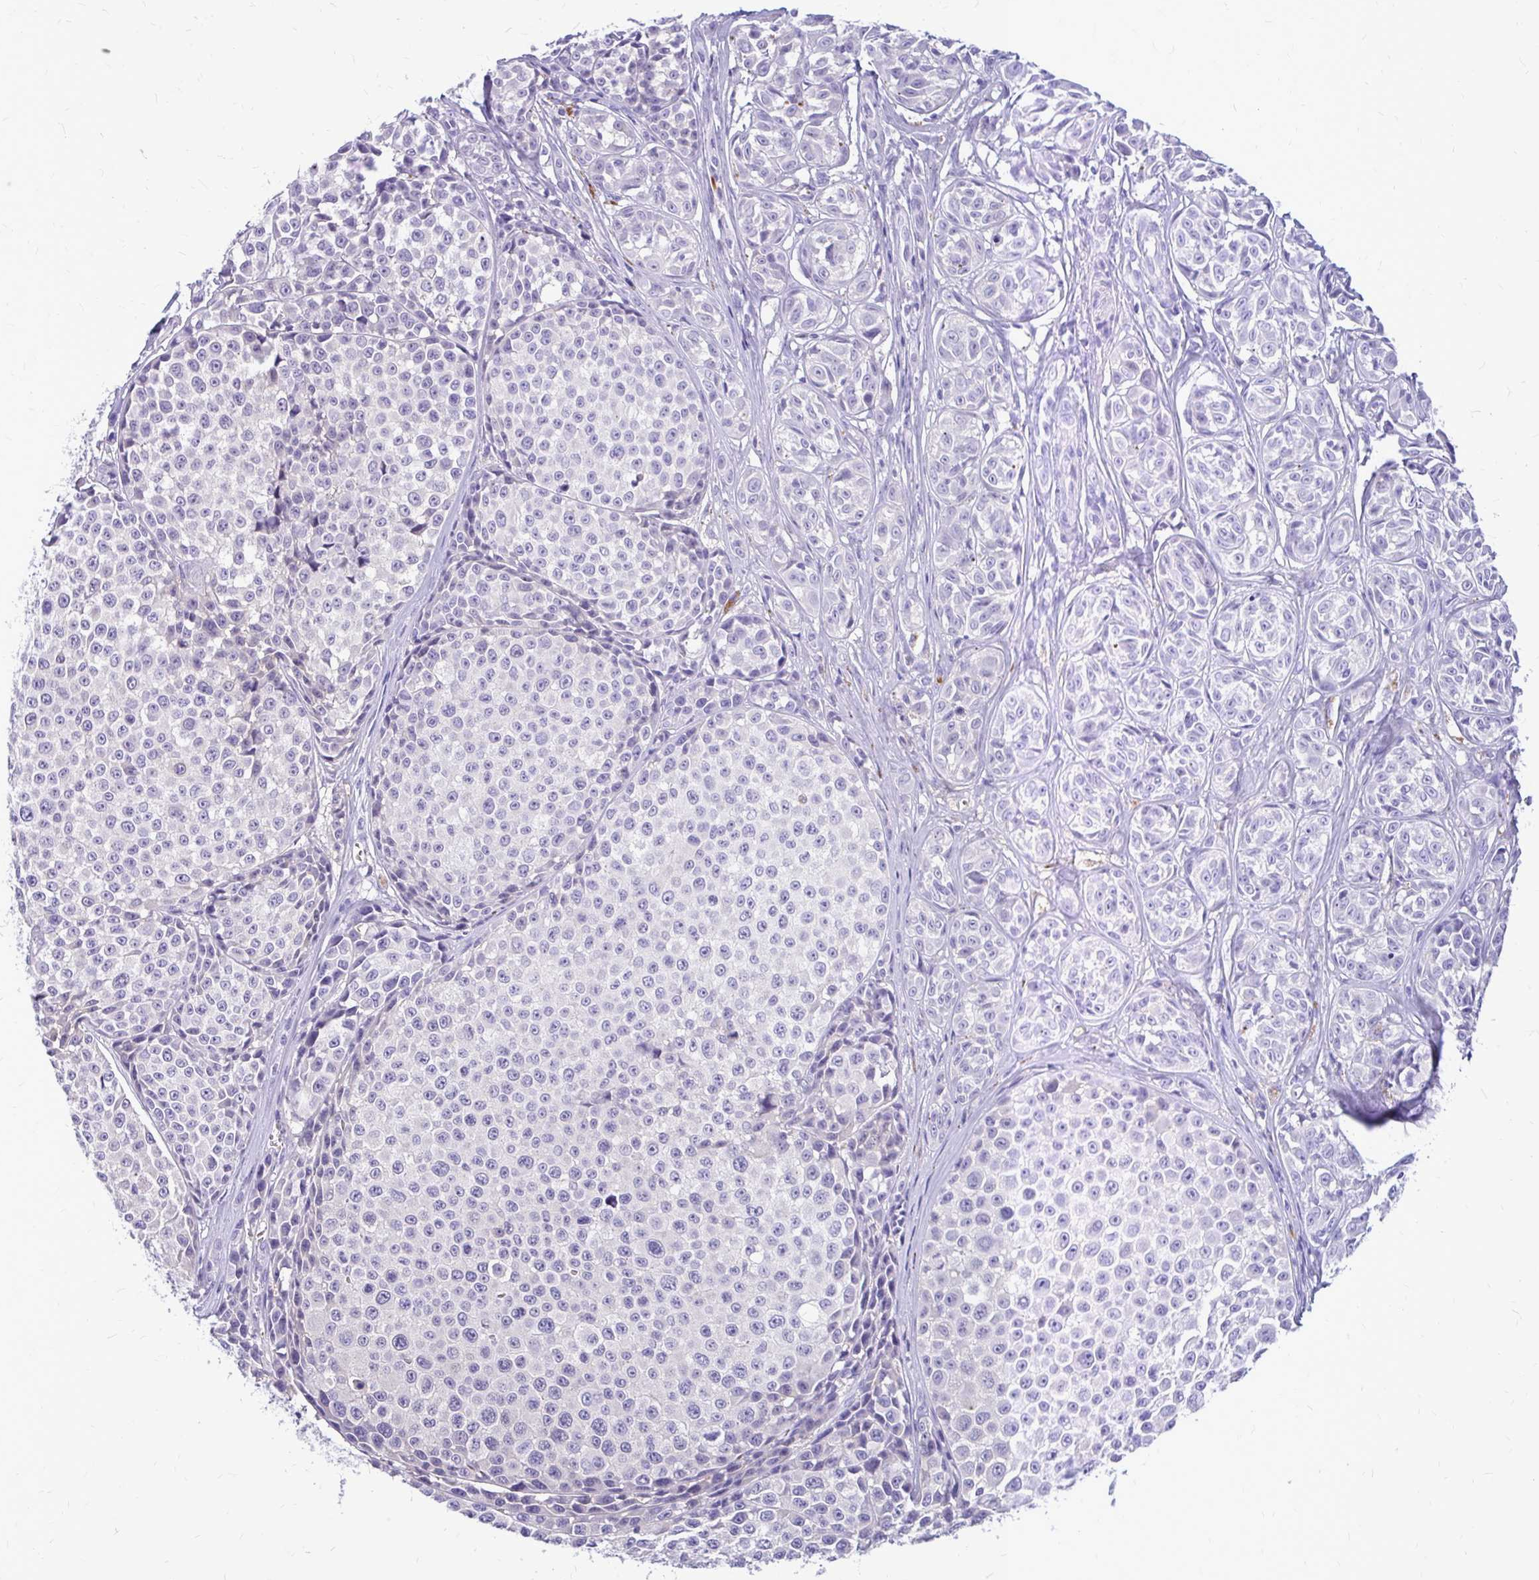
{"staining": {"intensity": "negative", "quantity": "none", "location": "none"}, "tissue": "melanoma", "cell_type": "Tumor cells", "image_type": "cancer", "snomed": [{"axis": "morphology", "description": "Malignant melanoma, NOS"}, {"axis": "topography", "description": "Skin"}], "caption": "Immunohistochemistry photomicrograph of melanoma stained for a protein (brown), which exhibits no positivity in tumor cells.", "gene": "MAP1LC3A", "patient": {"sex": "female", "age": 35}}